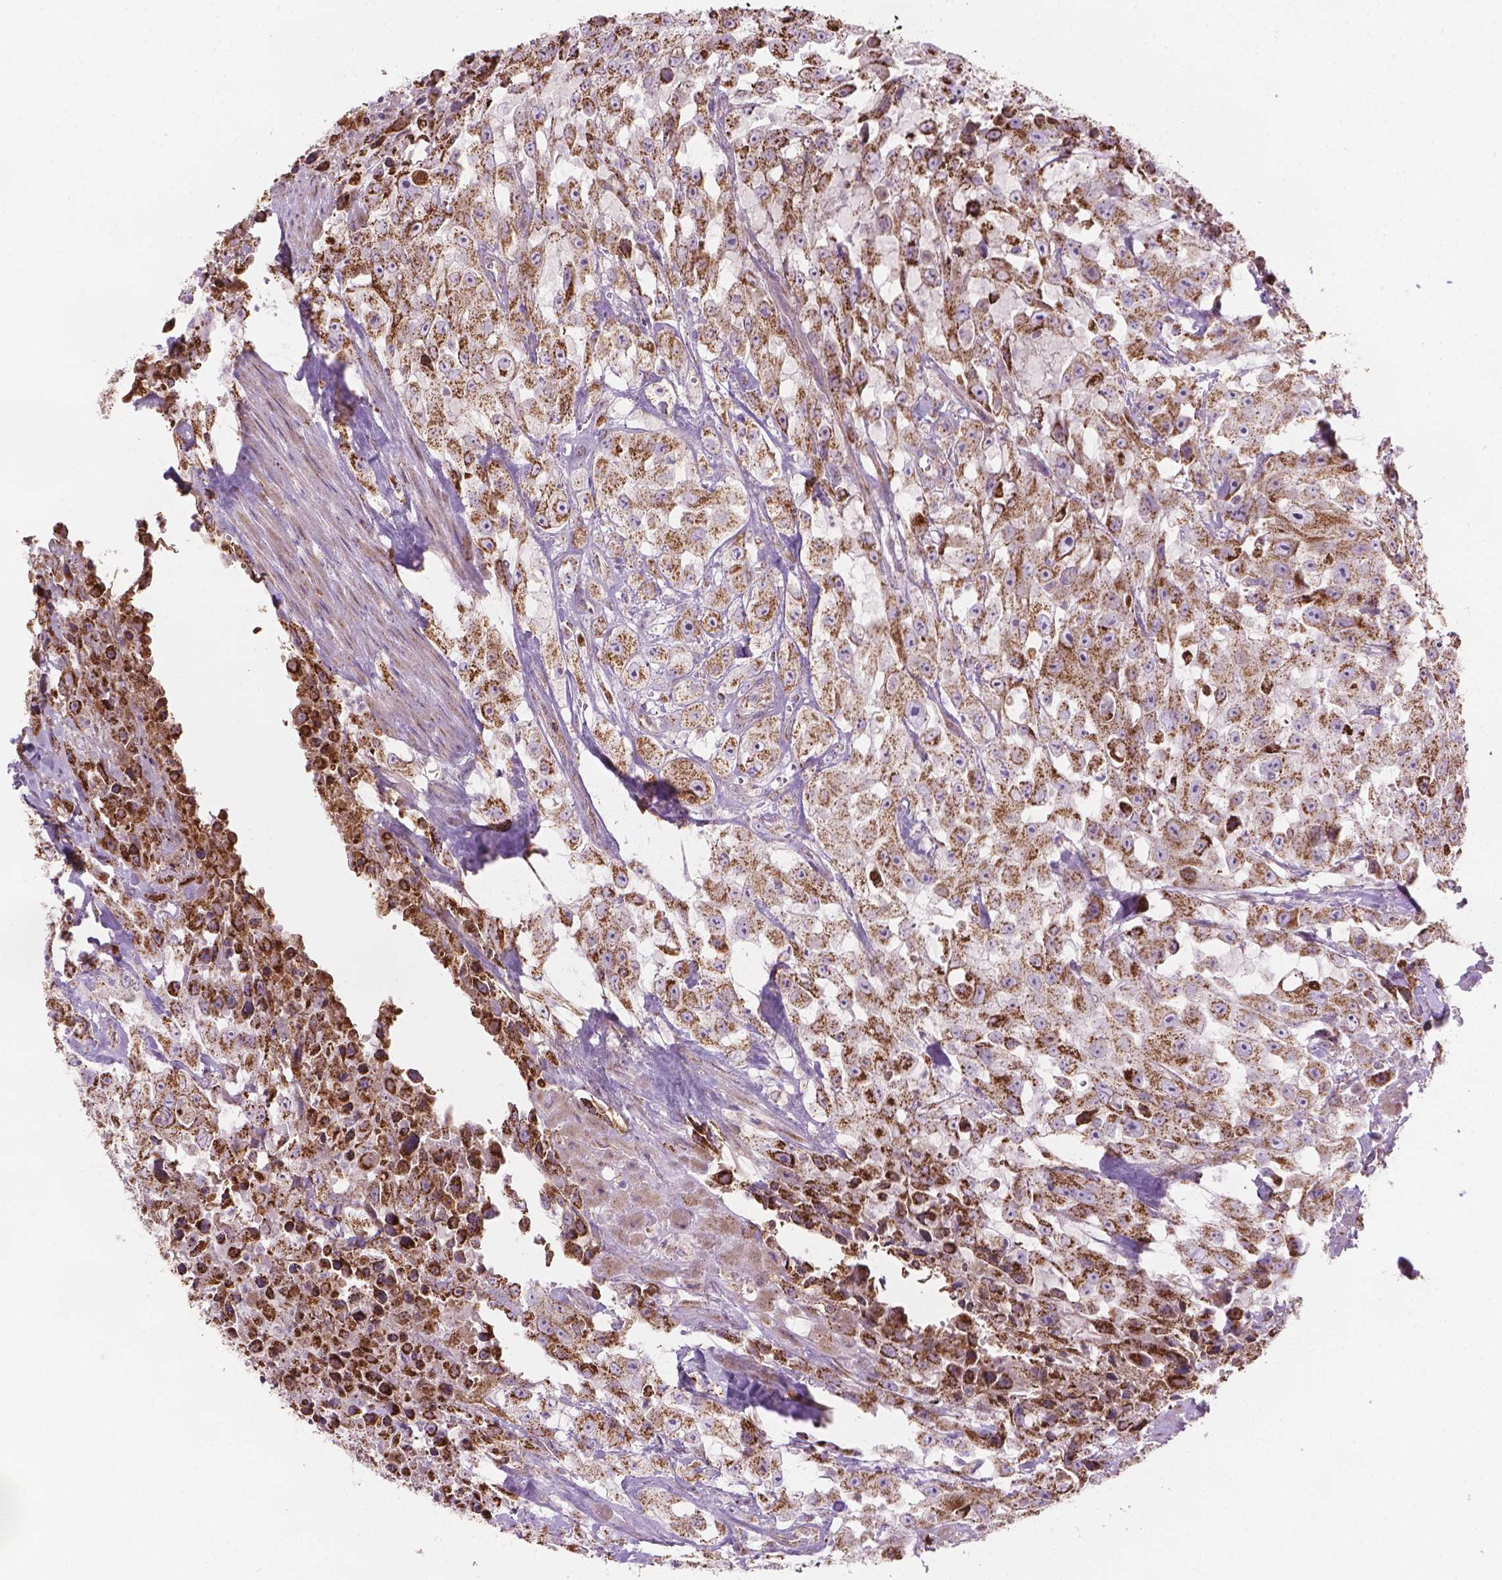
{"staining": {"intensity": "moderate", "quantity": ">75%", "location": "cytoplasmic/membranous"}, "tissue": "urothelial cancer", "cell_type": "Tumor cells", "image_type": "cancer", "snomed": [{"axis": "morphology", "description": "Urothelial carcinoma, High grade"}, {"axis": "topography", "description": "Urinary bladder"}], "caption": "Immunohistochemistry (IHC) (DAB) staining of urothelial cancer reveals moderate cytoplasmic/membranous protein staining in approximately >75% of tumor cells. (Stains: DAB (3,3'-diaminobenzidine) in brown, nuclei in blue, Microscopy: brightfield microscopy at high magnification).", "gene": "PIBF1", "patient": {"sex": "male", "age": 79}}